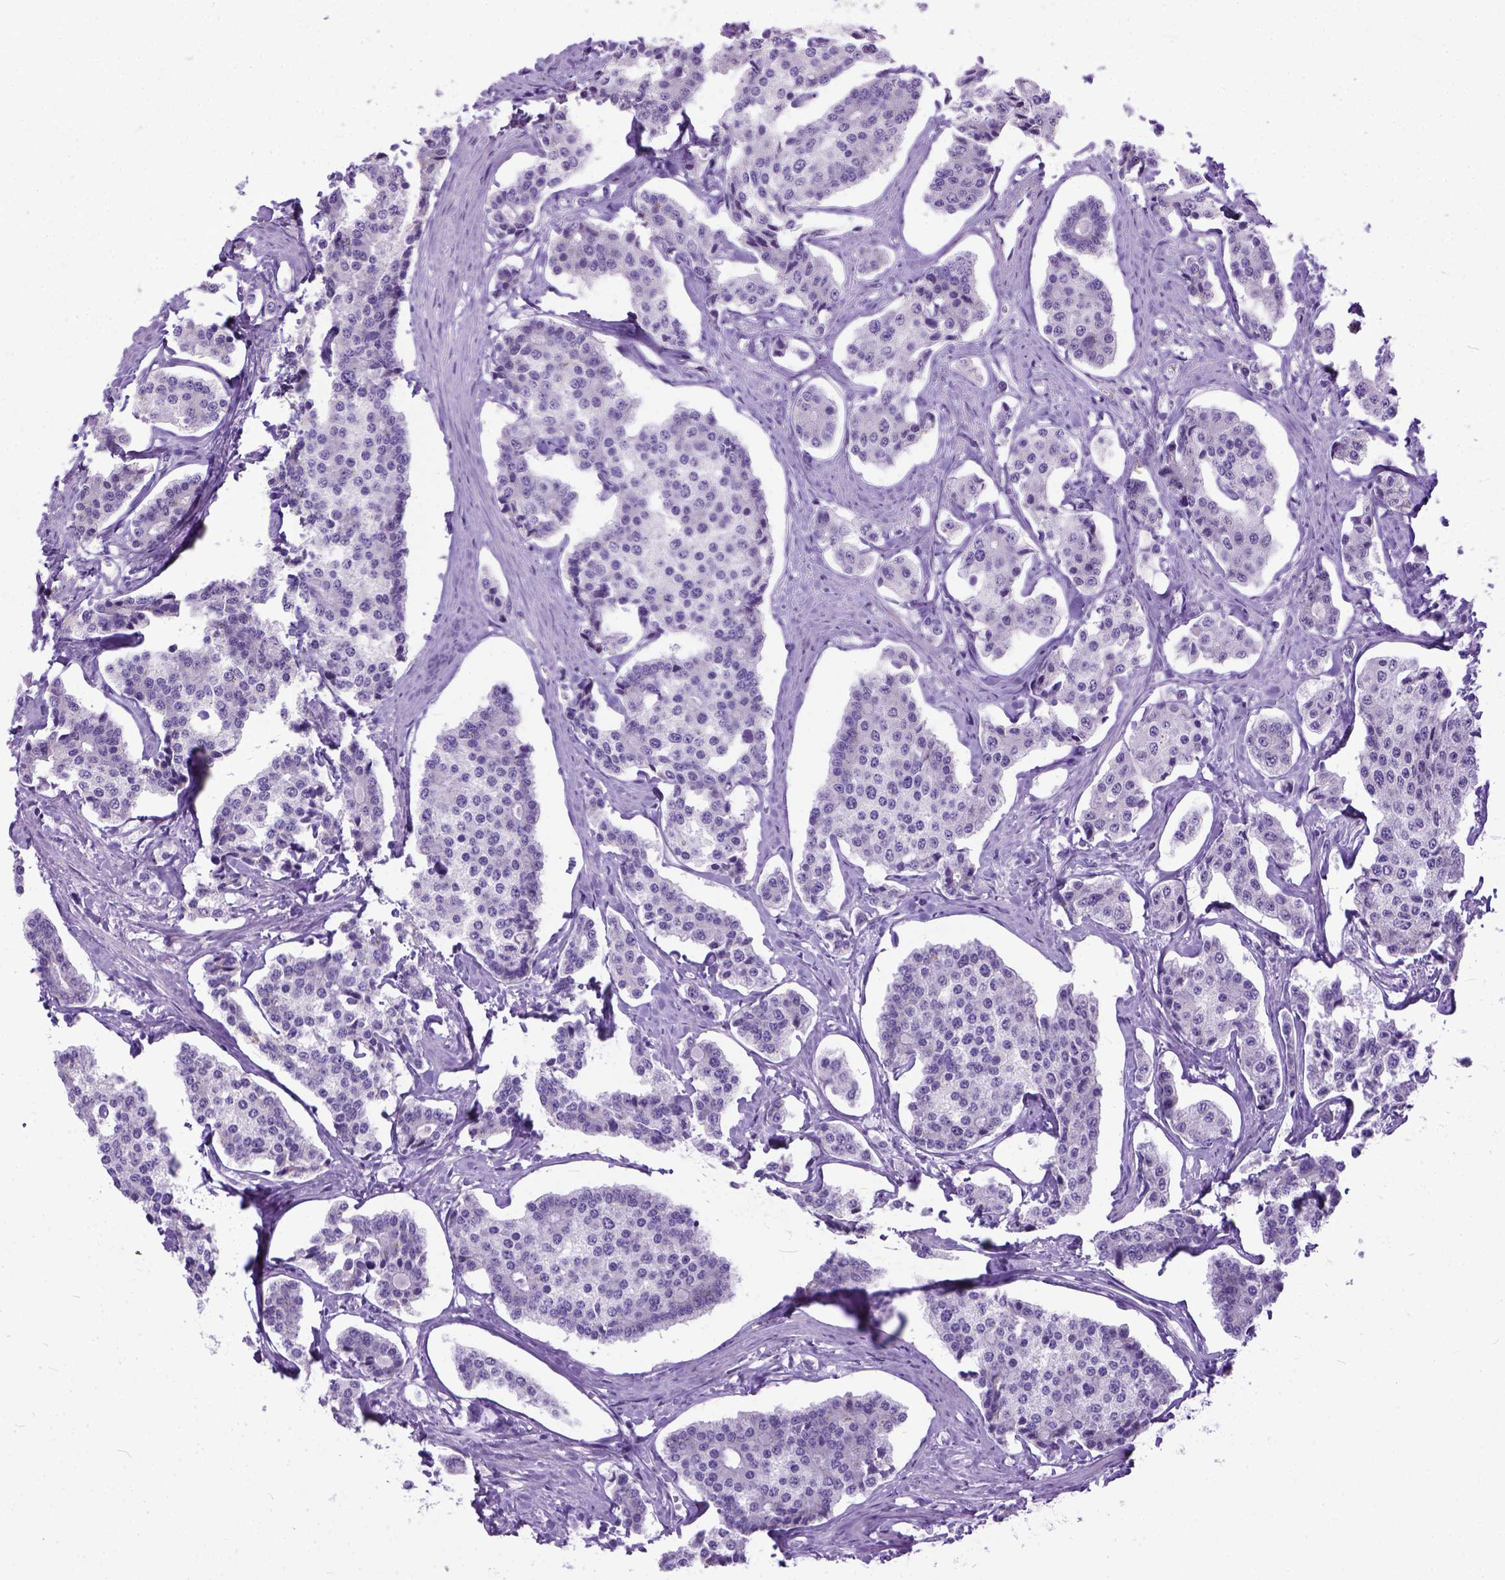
{"staining": {"intensity": "negative", "quantity": "none", "location": "none"}, "tissue": "carcinoid", "cell_type": "Tumor cells", "image_type": "cancer", "snomed": [{"axis": "morphology", "description": "Carcinoid, malignant, NOS"}, {"axis": "topography", "description": "Small intestine"}], "caption": "The image reveals no significant positivity in tumor cells of malignant carcinoid.", "gene": "PLK5", "patient": {"sex": "female", "age": 65}}